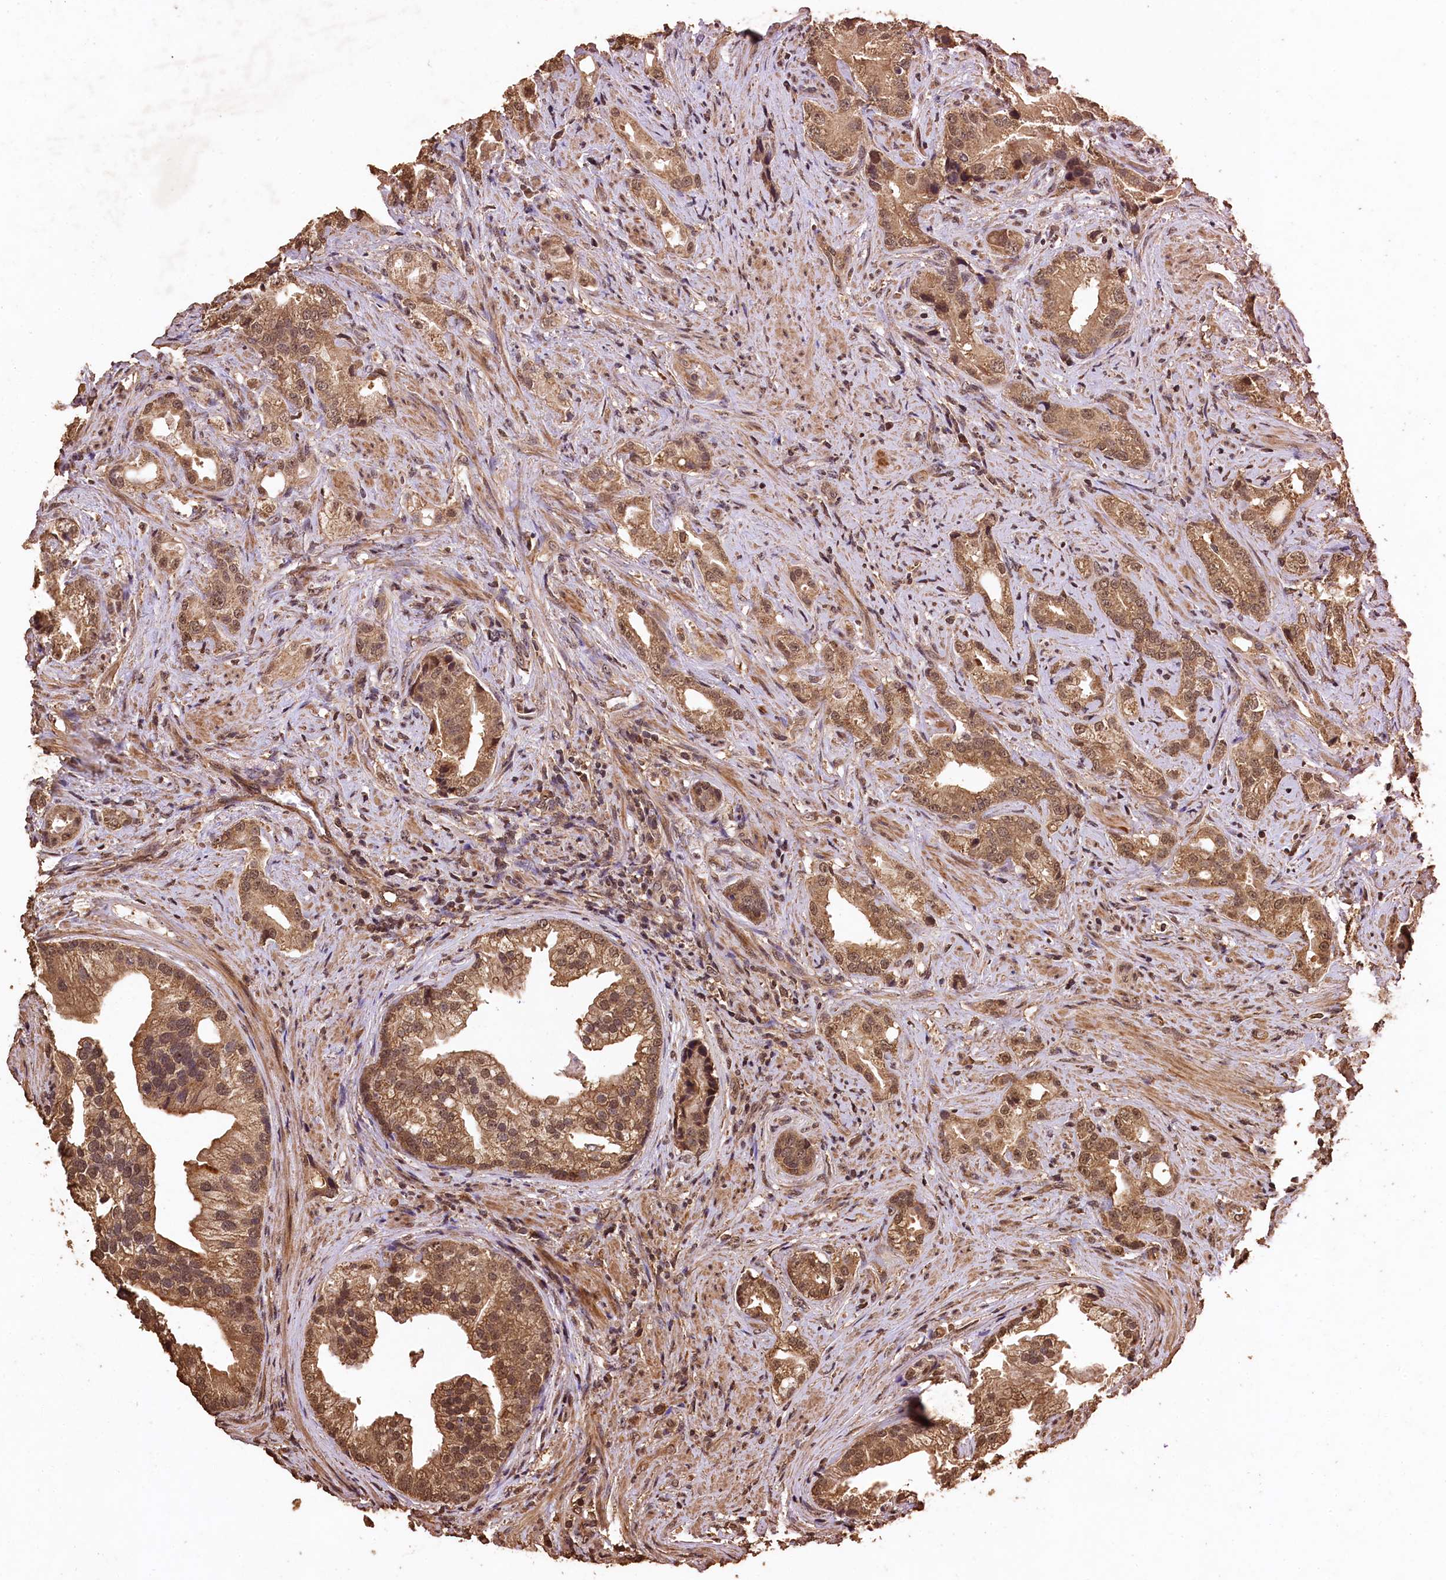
{"staining": {"intensity": "moderate", "quantity": ">75%", "location": "cytoplasmic/membranous,nuclear"}, "tissue": "prostate cancer", "cell_type": "Tumor cells", "image_type": "cancer", "snomed": [{"axis": "morphology", "description": "Adenocarcinoma, Low grade"}, {"axis": "topography", "description": "Prostate"}], "caption": "IHC (DAB) staining of human prostate adenocarcinoma (low-grade) reveals moderate cytoplasmic/membranous and nuclear protein expression in about >75% of tumor cells.", "gene": "CEP57L1", "patient": {"sex": "male", "age": 71}}